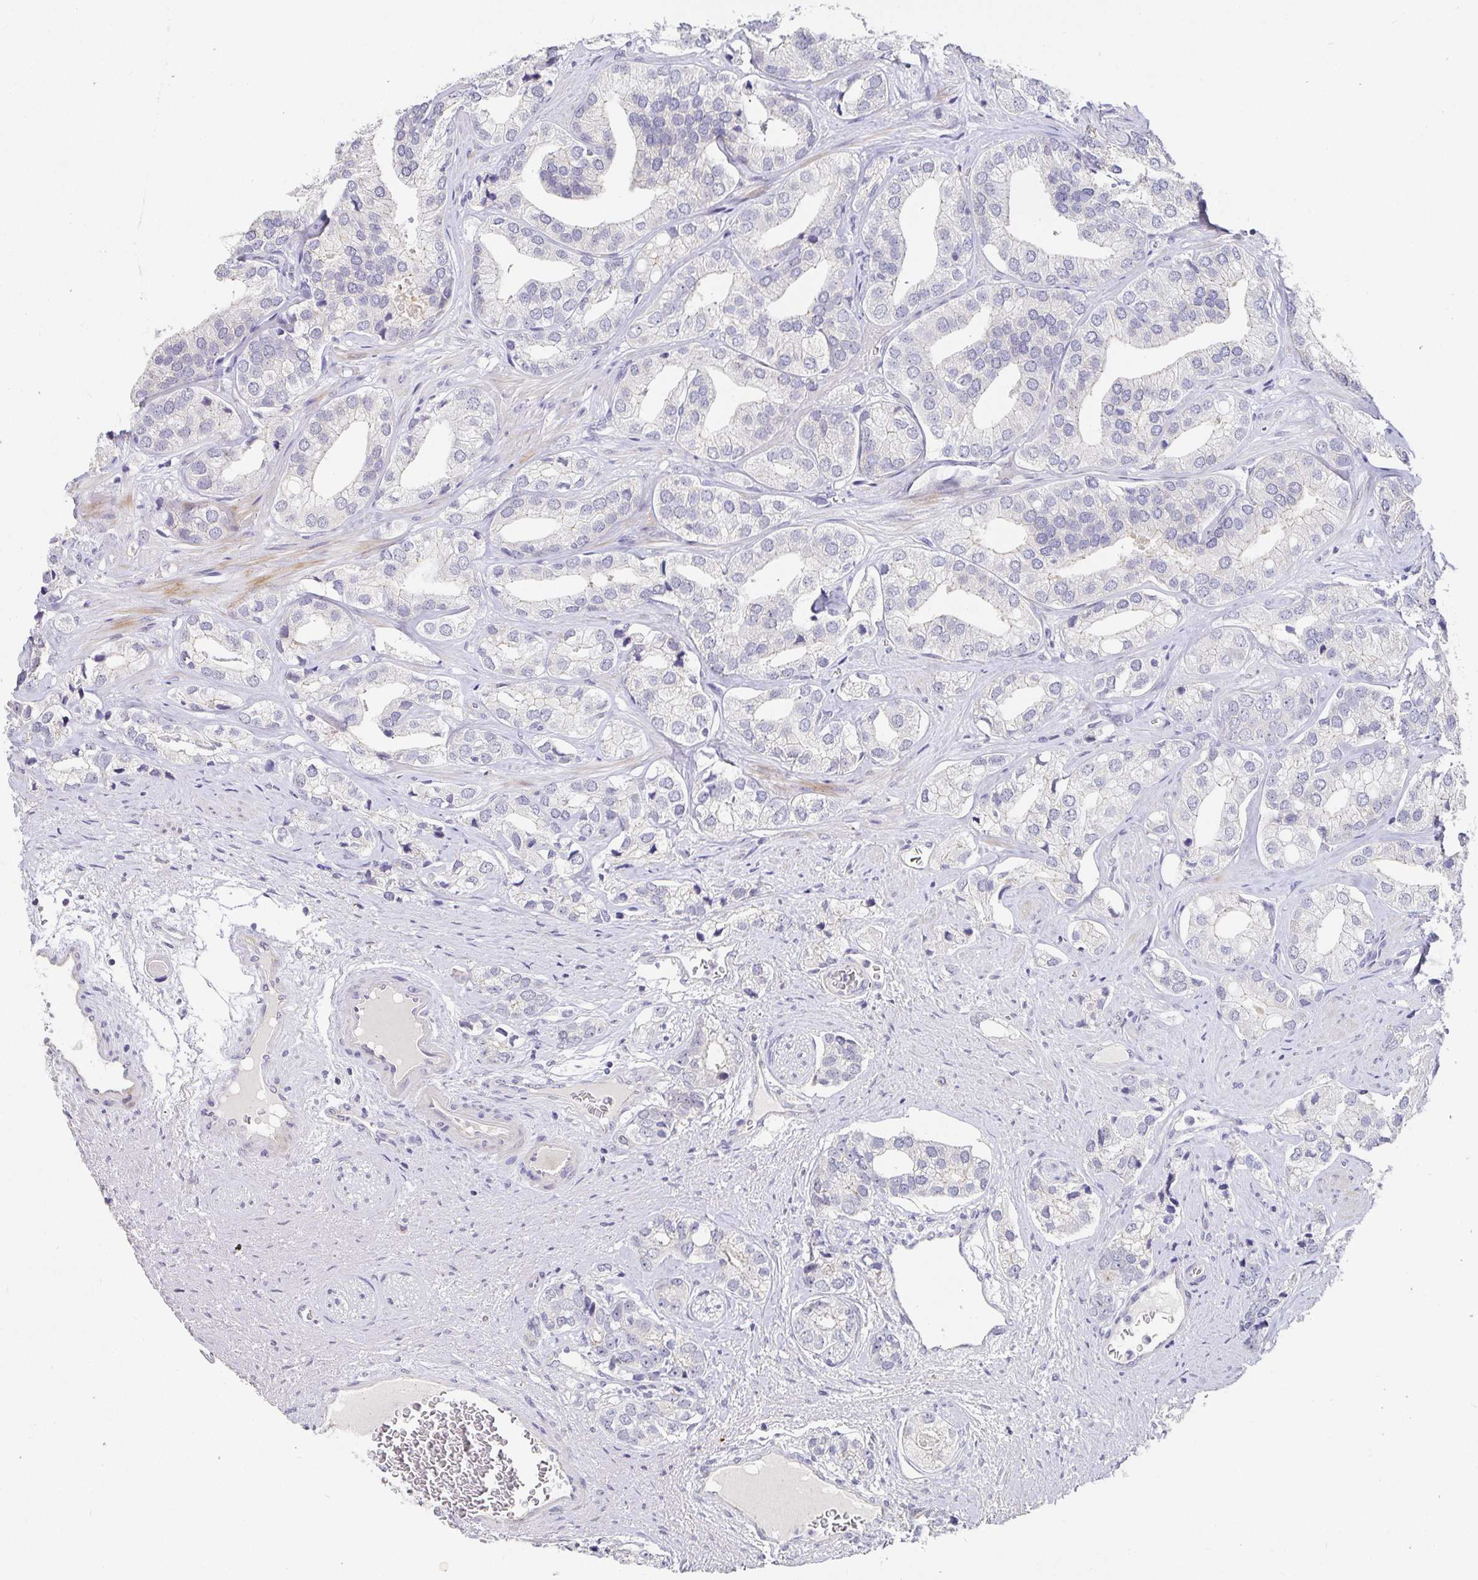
{"staining": {"intensity": "negative", "quantity": "none", "location": "none"}, "tissue": "prostate cancer", "cell_type": "Tumor cells", "image_type": "cancer", "snomed": [{"axis": "morphology", "description": "Adenocarcinoma, High grade"}, {"axis": "topography", "description": "Prostate"}], "caption": "Immunohistochemistry photomicrograph of prostate cancer stained for a protein (brown), which displays no positivity in tumor cells.", "gene": "PDX1", "patient": {"sex": "male", "age": 58}}